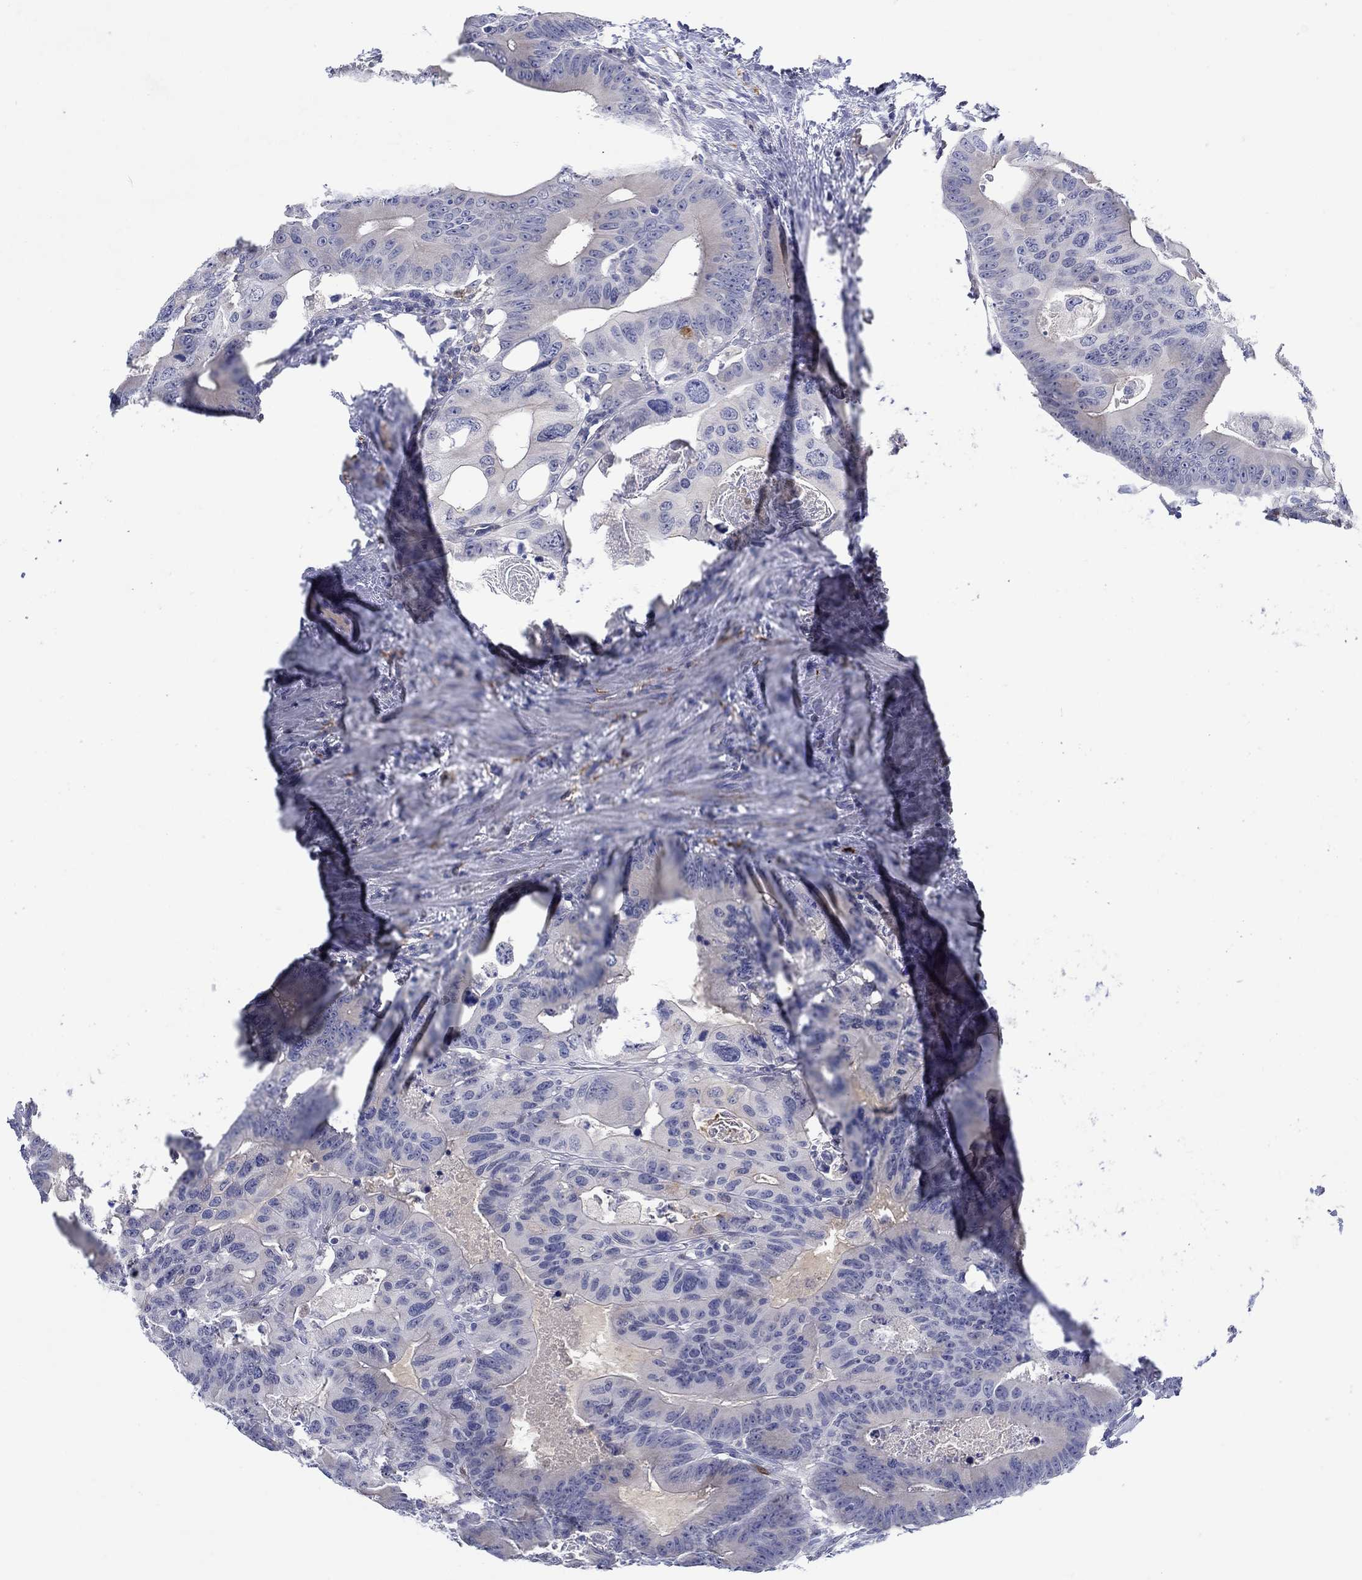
{"staining": {"intensity": "negative", "quantity": "none", "location": "none"}, "tissue": "colorectal cancer", "cell_type": "Tumor cells", "image_type": "cancer", "snomed": [{"axis": "morphology", "description": "Adenocarcinoma, NOS"}, {"axis": "topography", "description": "Rectum"}], "caption": "DAB (3,3'-diaminobenzidine) immunohistochemical staining of adenocarcinoma (colorectal) reveals no significant staining in tumor cells. (Brightfield microscopy of DAB immunohistochemistry (IHC) at high magnification).", "gene": "MC2R", "patient": {"sex": "male", "age": 64}}